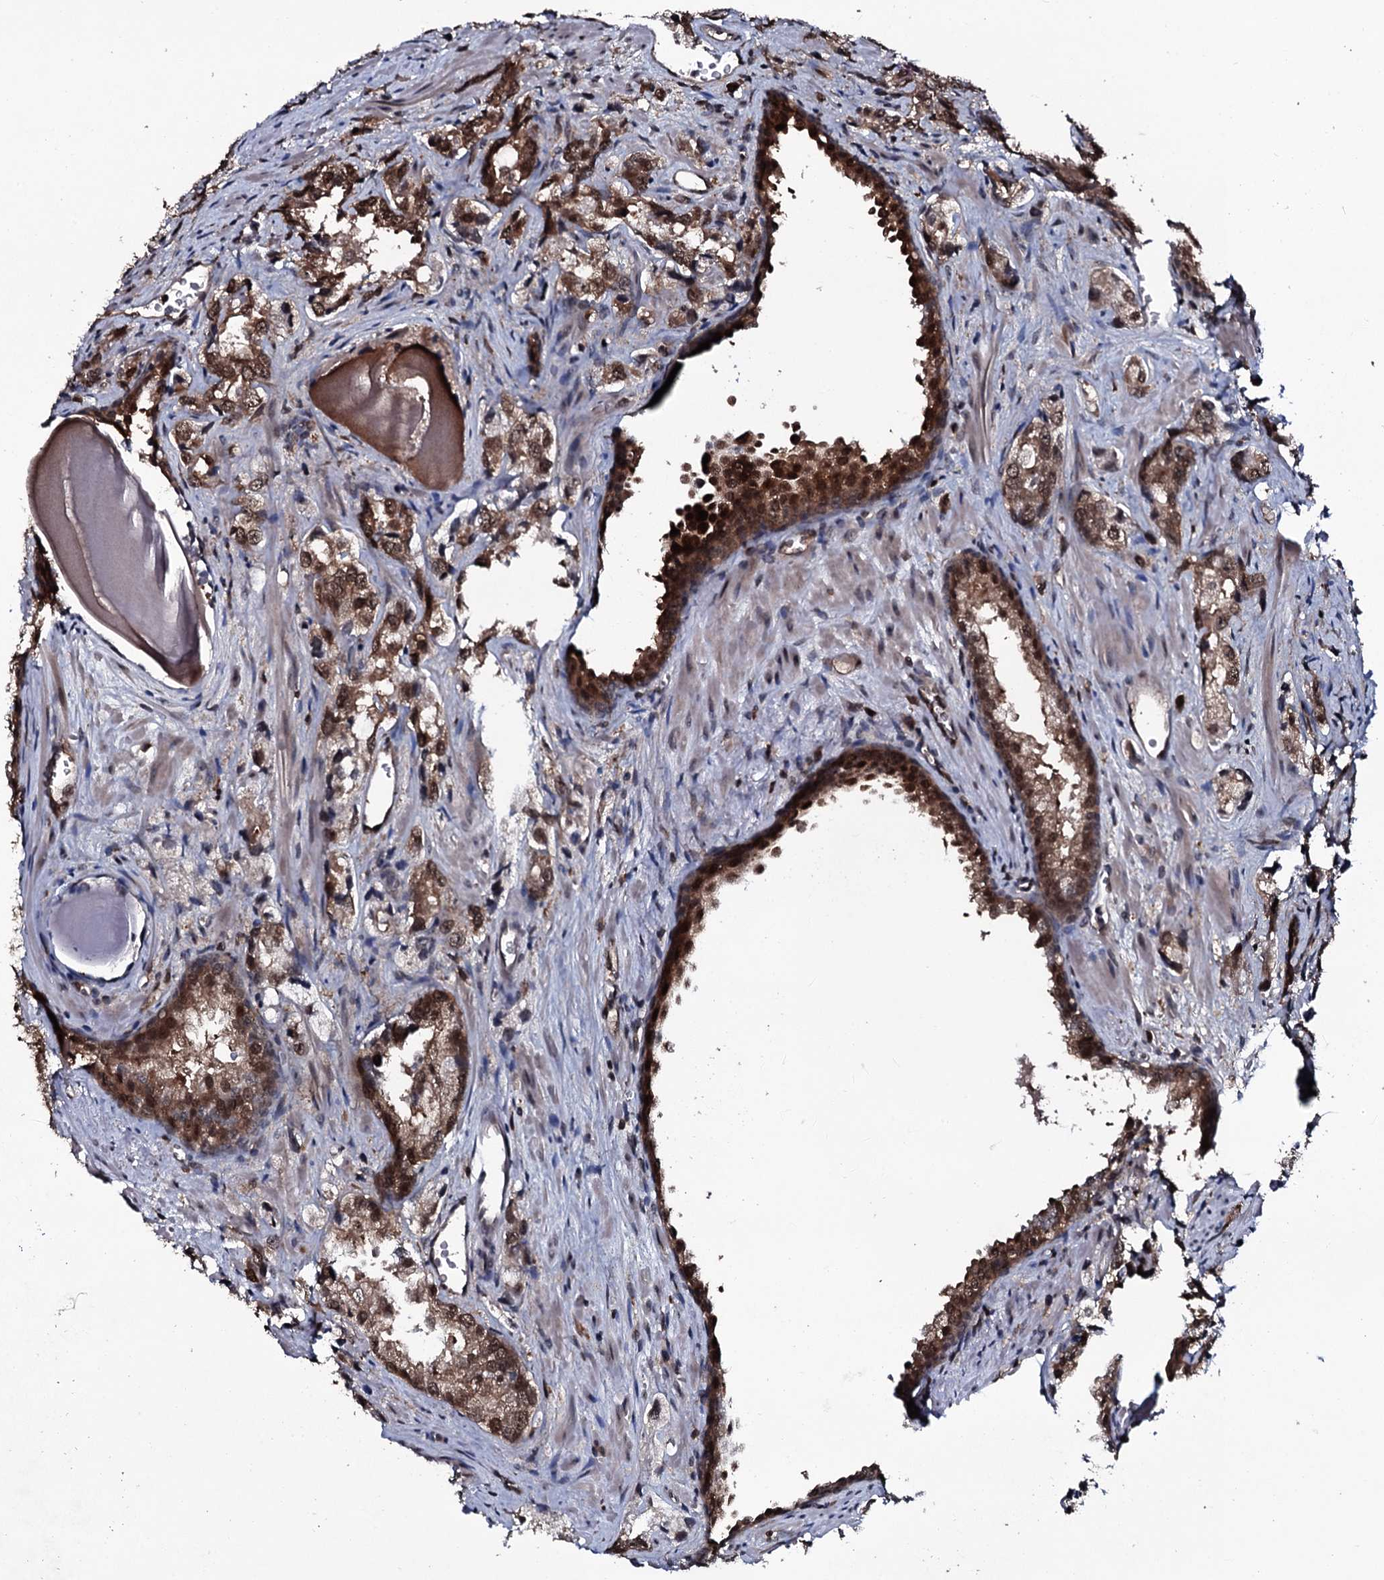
{"staining": {"intensity": "moderate", "quantity": ">75%", "location": "cytoplasmic/membranous,nuclear"}, "tissue": "prostate cancer", "cell_type": "Tumor cells", "image_type": "cancer", "snomed": [{"axis": "morphology", "description": "Adenocarcinoma, Low grade"}, {"axis": "topography", "description": "Prostate"}], "caption": "A photomicrograph of prostate cancer (adenocarcinoma (low-grade)) stained for a protein reveals moderate cytoplasmic/membranous and nuclear brown staining in tumor cells.", "gene": "HDDC3", "patient": {"sex": "male", "age": 47}}